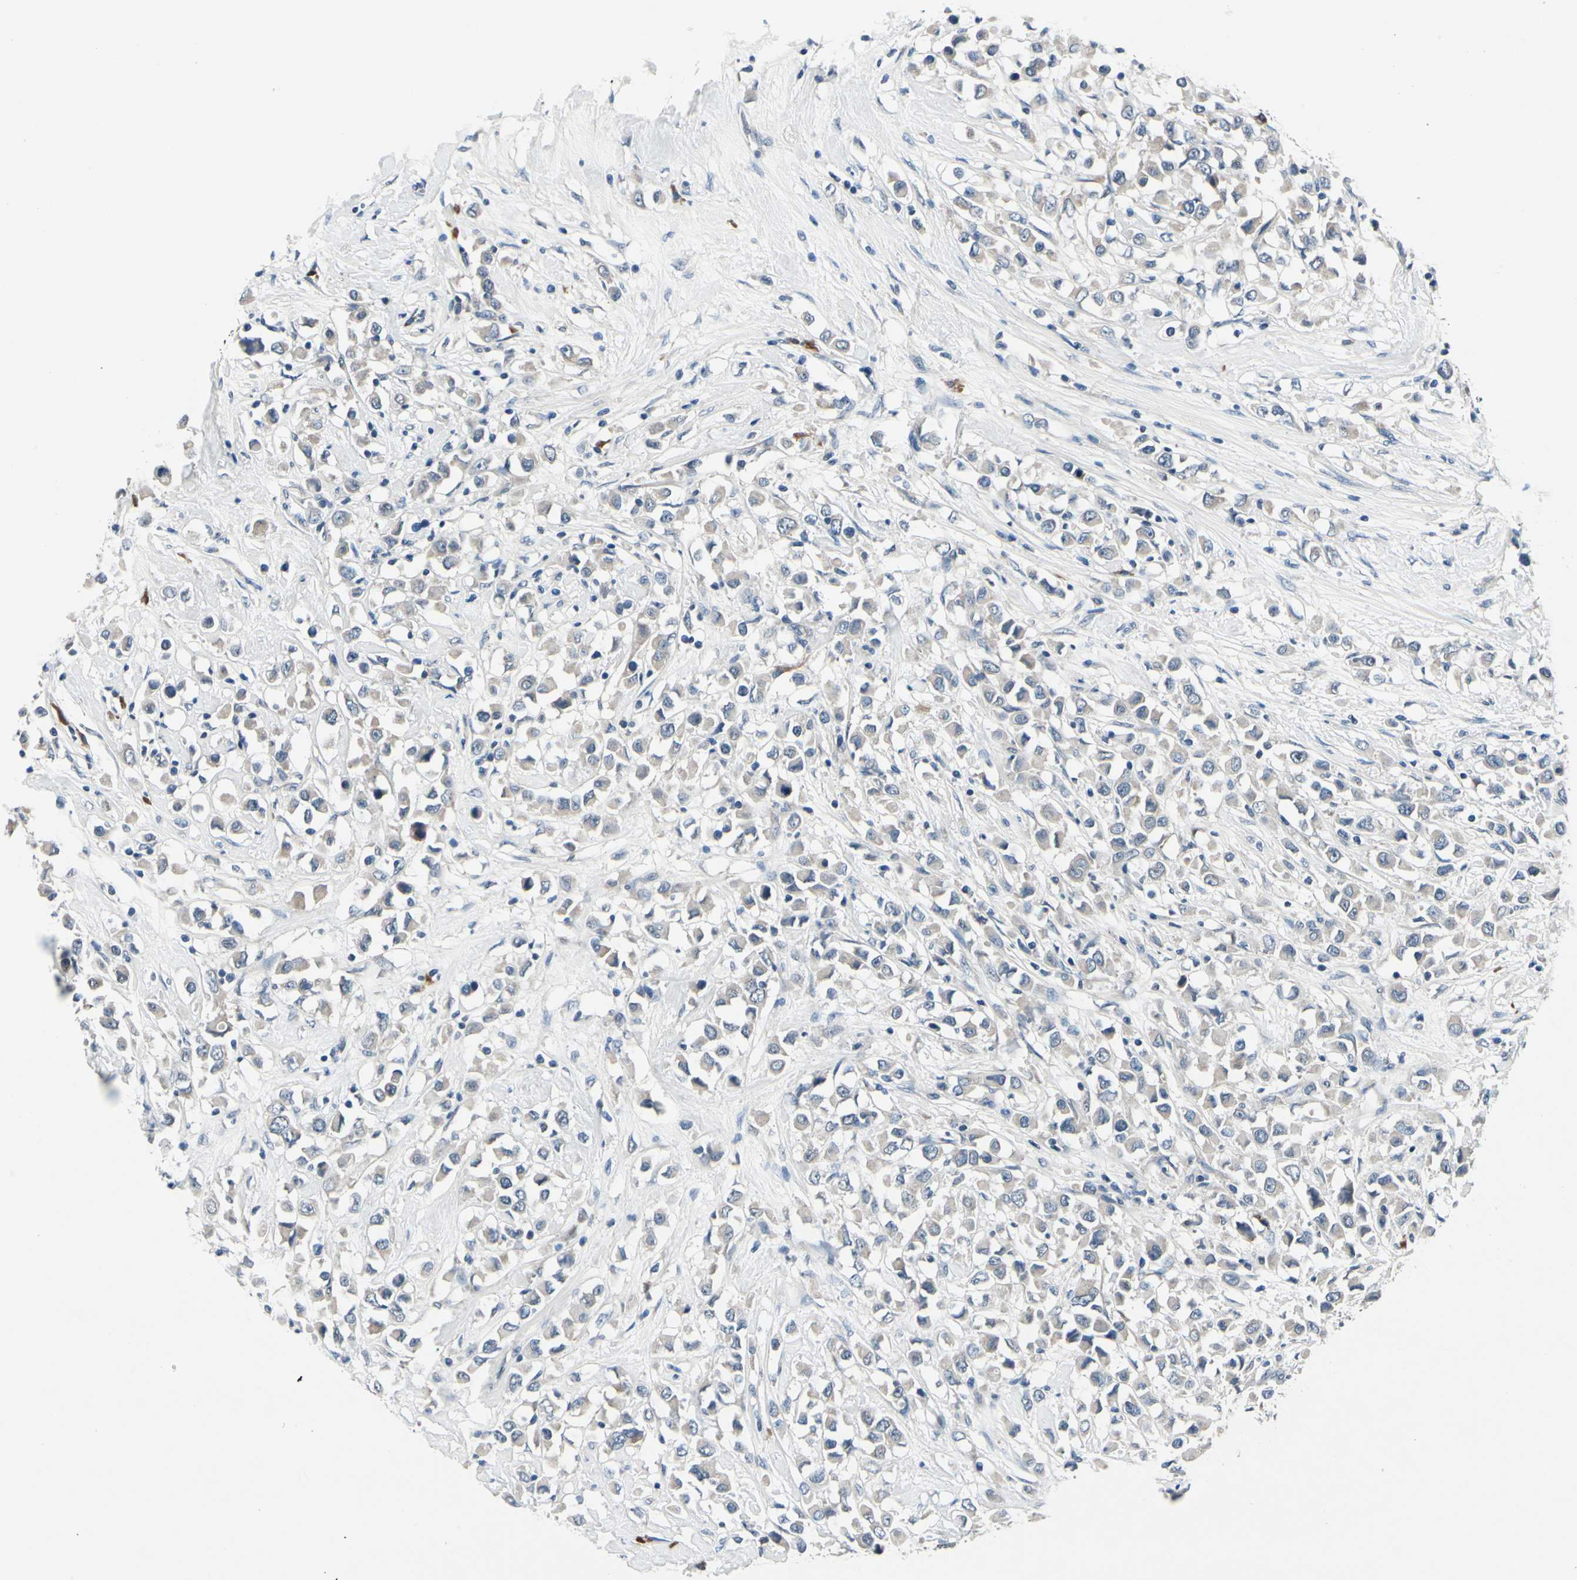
{"staining": {"intensity": "weak", "quantity": "25%-75%", "location": "cytoplasmic/membranous"}, "tissue": "breast cancer", "cell_type": "Tumor cells", "image_type": "cancer", "snomed": [{"axis": "morphology", "description": "Duct carcinoma"}, {"axis": "topography", "description": "Breast"}], "caption": "The histopathology image reveals staining of breast cancer (infiltrating ductal carcinoma), revealing weak cytoplasmic/membranous protein expression (brown color) within tumor cells.", "gene": "SELENOK", "patient": {"sex": "female", "age": 61}}